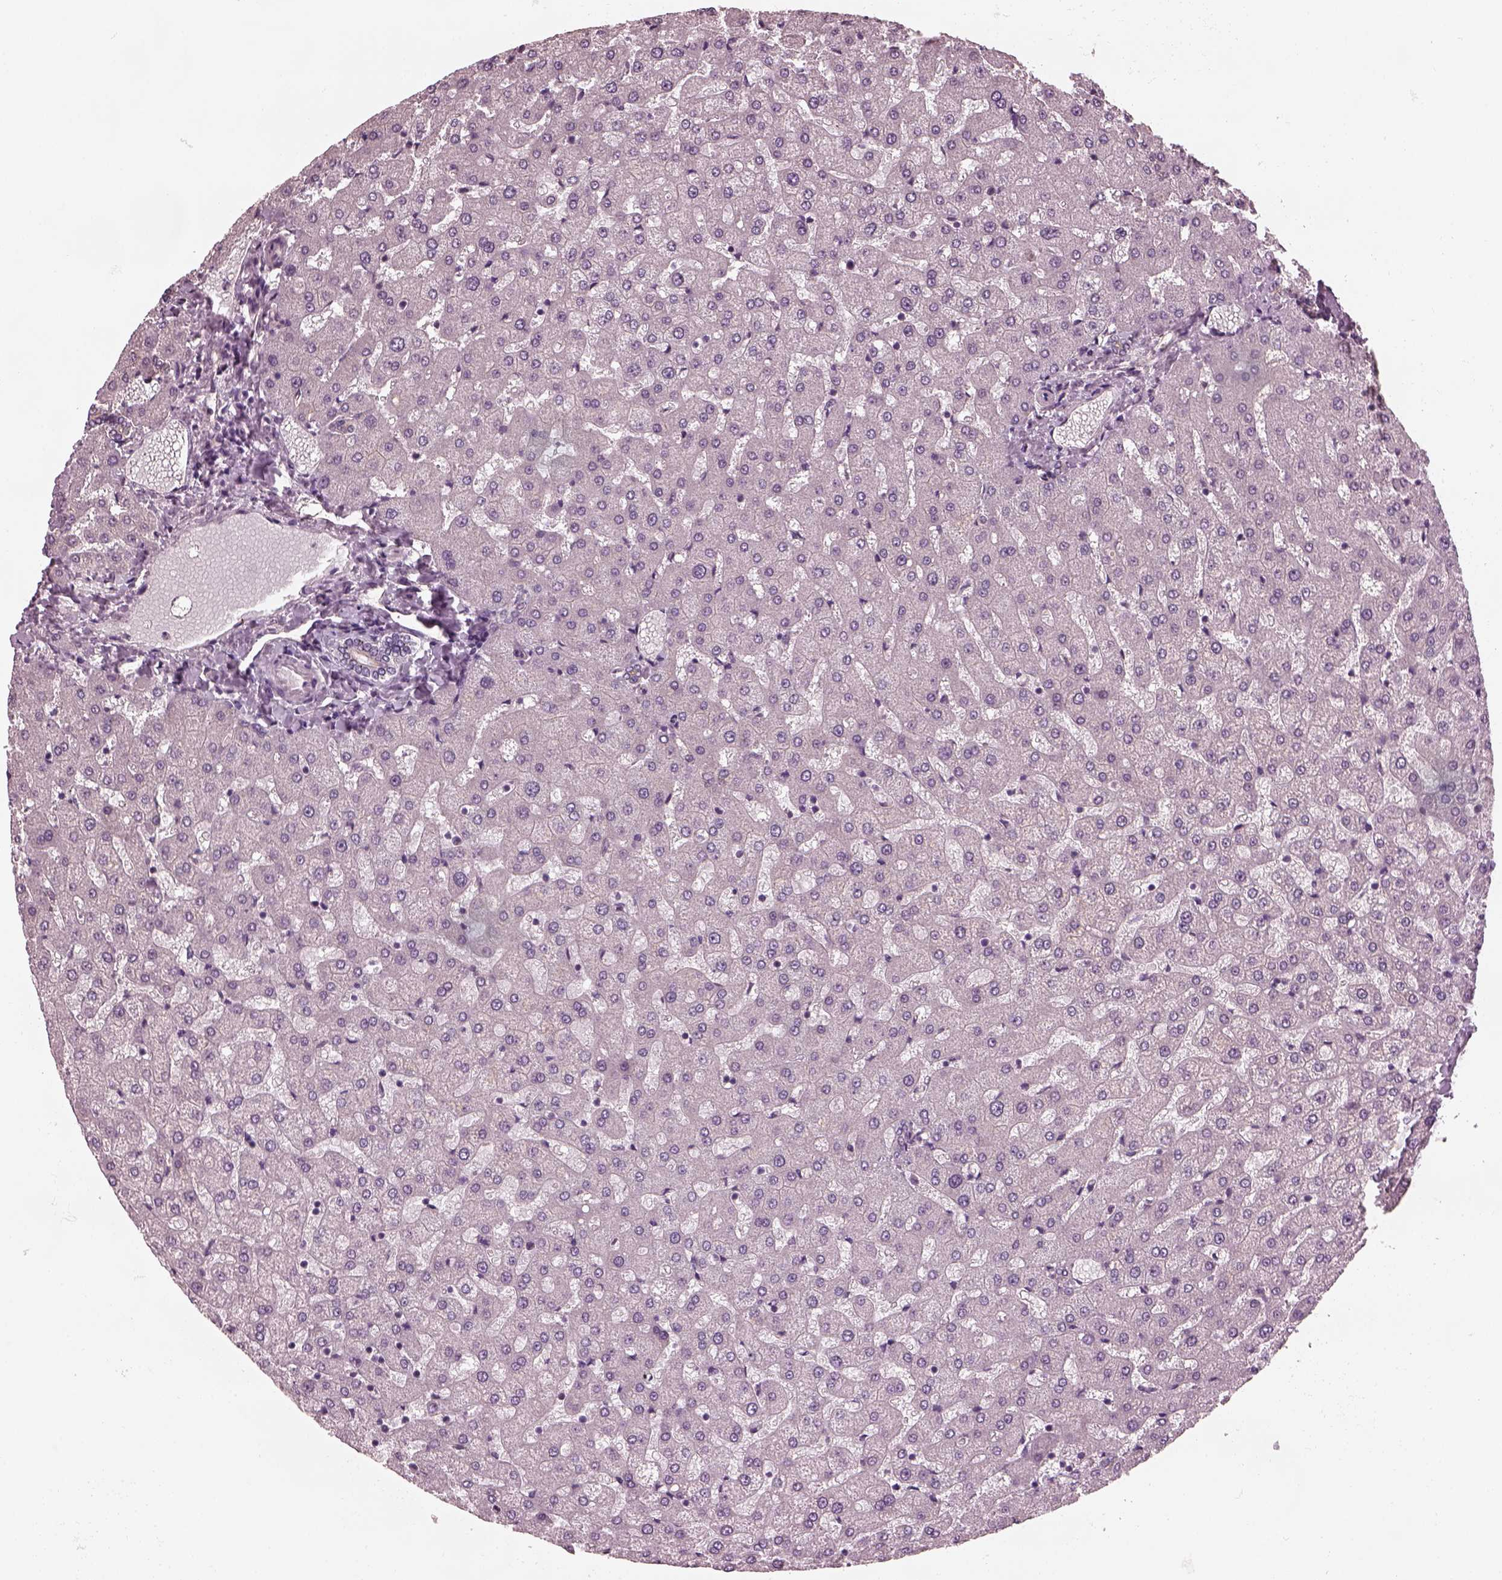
{"staining": {"intensity": "negative", "quantity": "none", "location": "none"}, "tissue": "liver", "cell_type": "Cholangiocytes", "image_type": "normal", "snomed": [{"axis": "morphology", "description": "Normal tissue, NOS"}, {"axis": "topography", "description": "Liver"}], "caption": "Protein analysis of normal liver reveals no significant expression in cholangiocytes.", "gene": "ODAD1", "patient": {"sex": "female", "age": 50}}